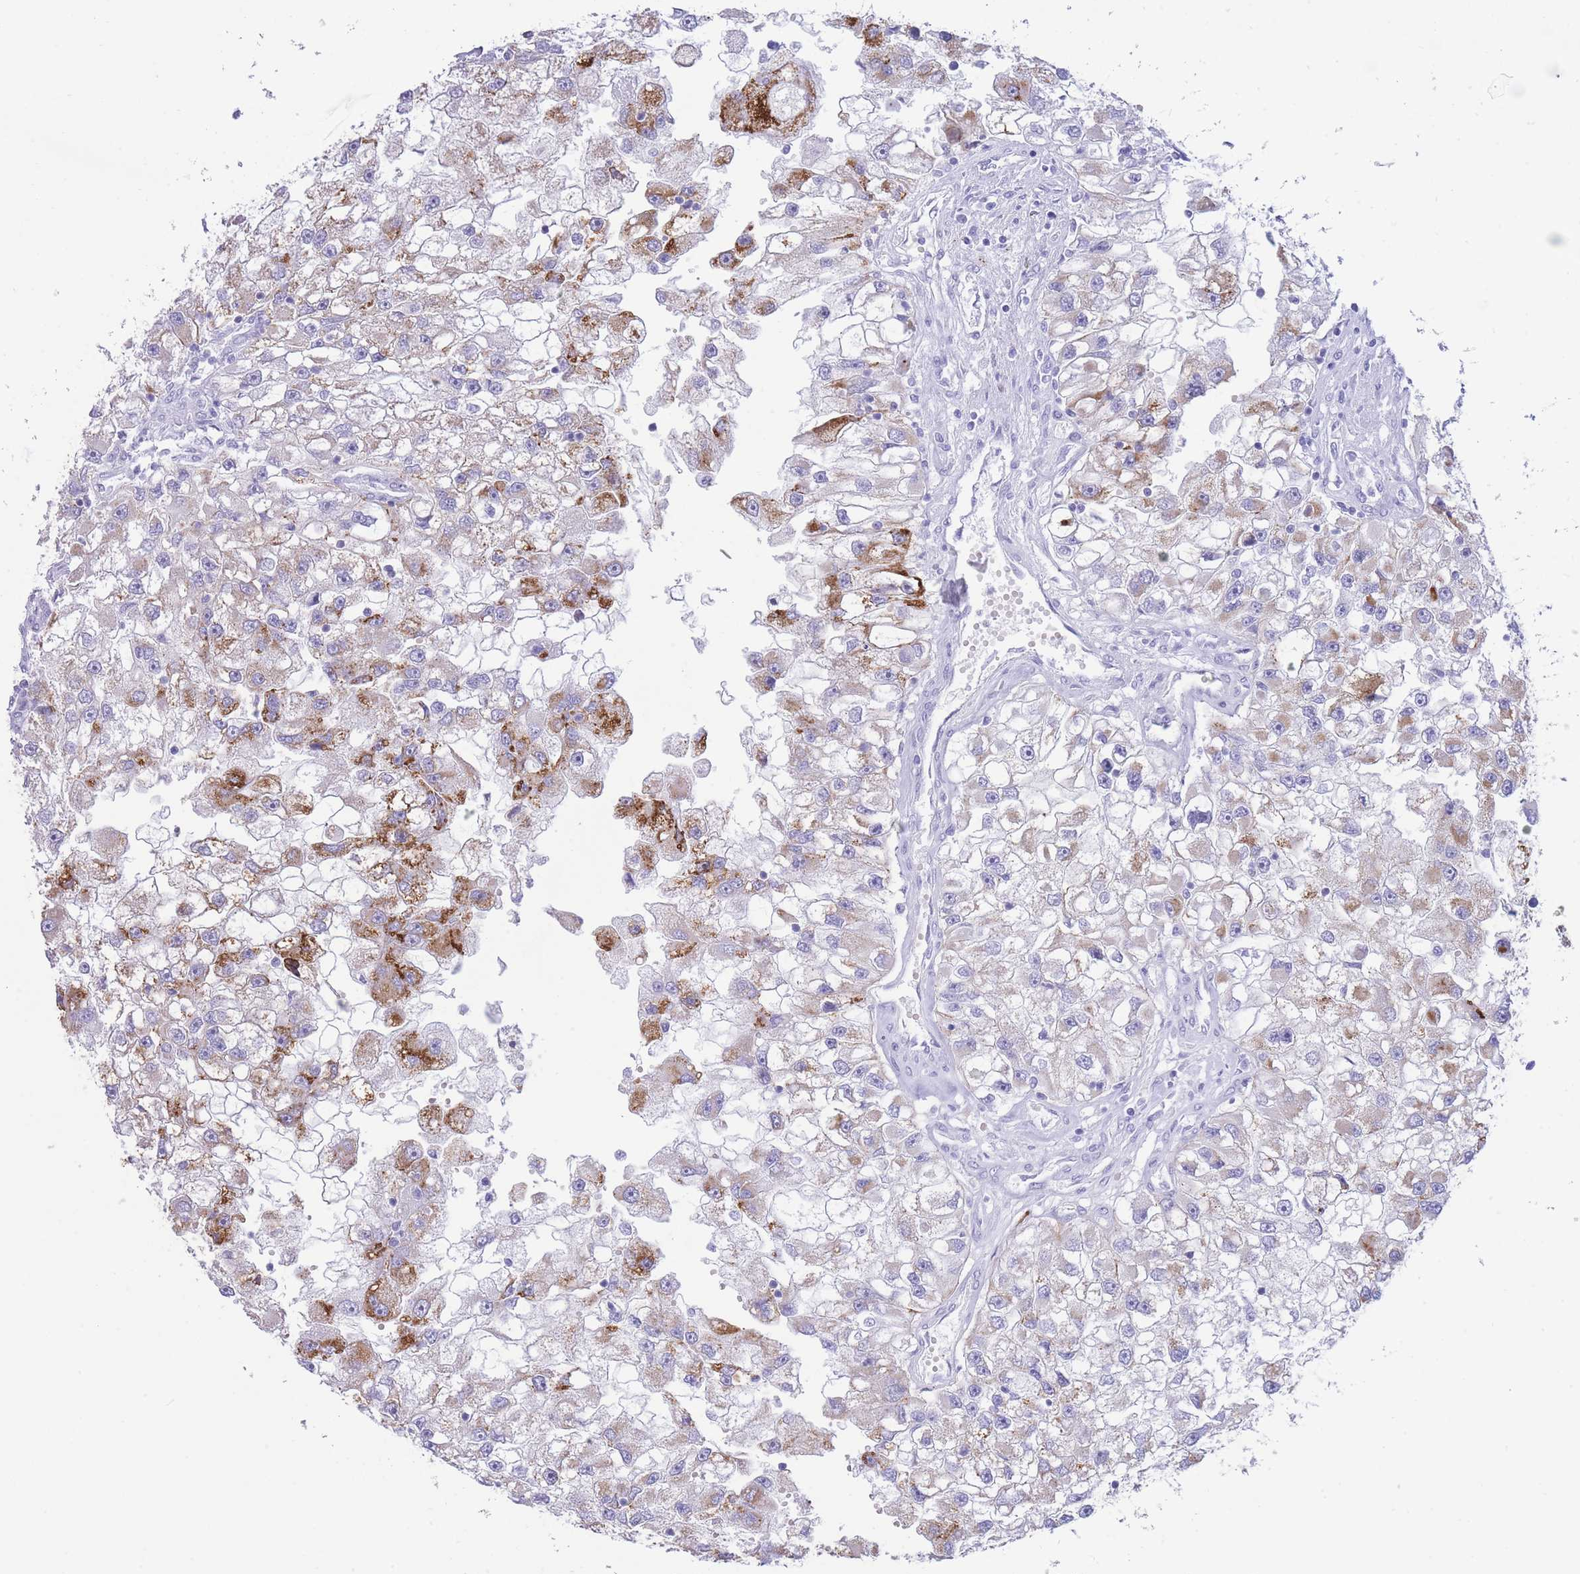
{"staining": {"intensity": "strong", "quantity": "25%-75%", "location": "cytoplasmic/membranous"}, "tissue": "renal cancer", "cell_type": "Tumor cells", "image_type": "cancer", "snomed": [{"axis": "morphology", "description": "Adenocarcinoma, NOS"}, {"axis": "topography", "description": "Kidney"}], "caption": "Immunohistochemical staining of renal adenocarcinoma shows strong cytoplasmic/membranous protein positivity in approximately 25%-75% of tumor cells.", "gene": "VWA8", "patient": {"sex": "male", "age": 63}}